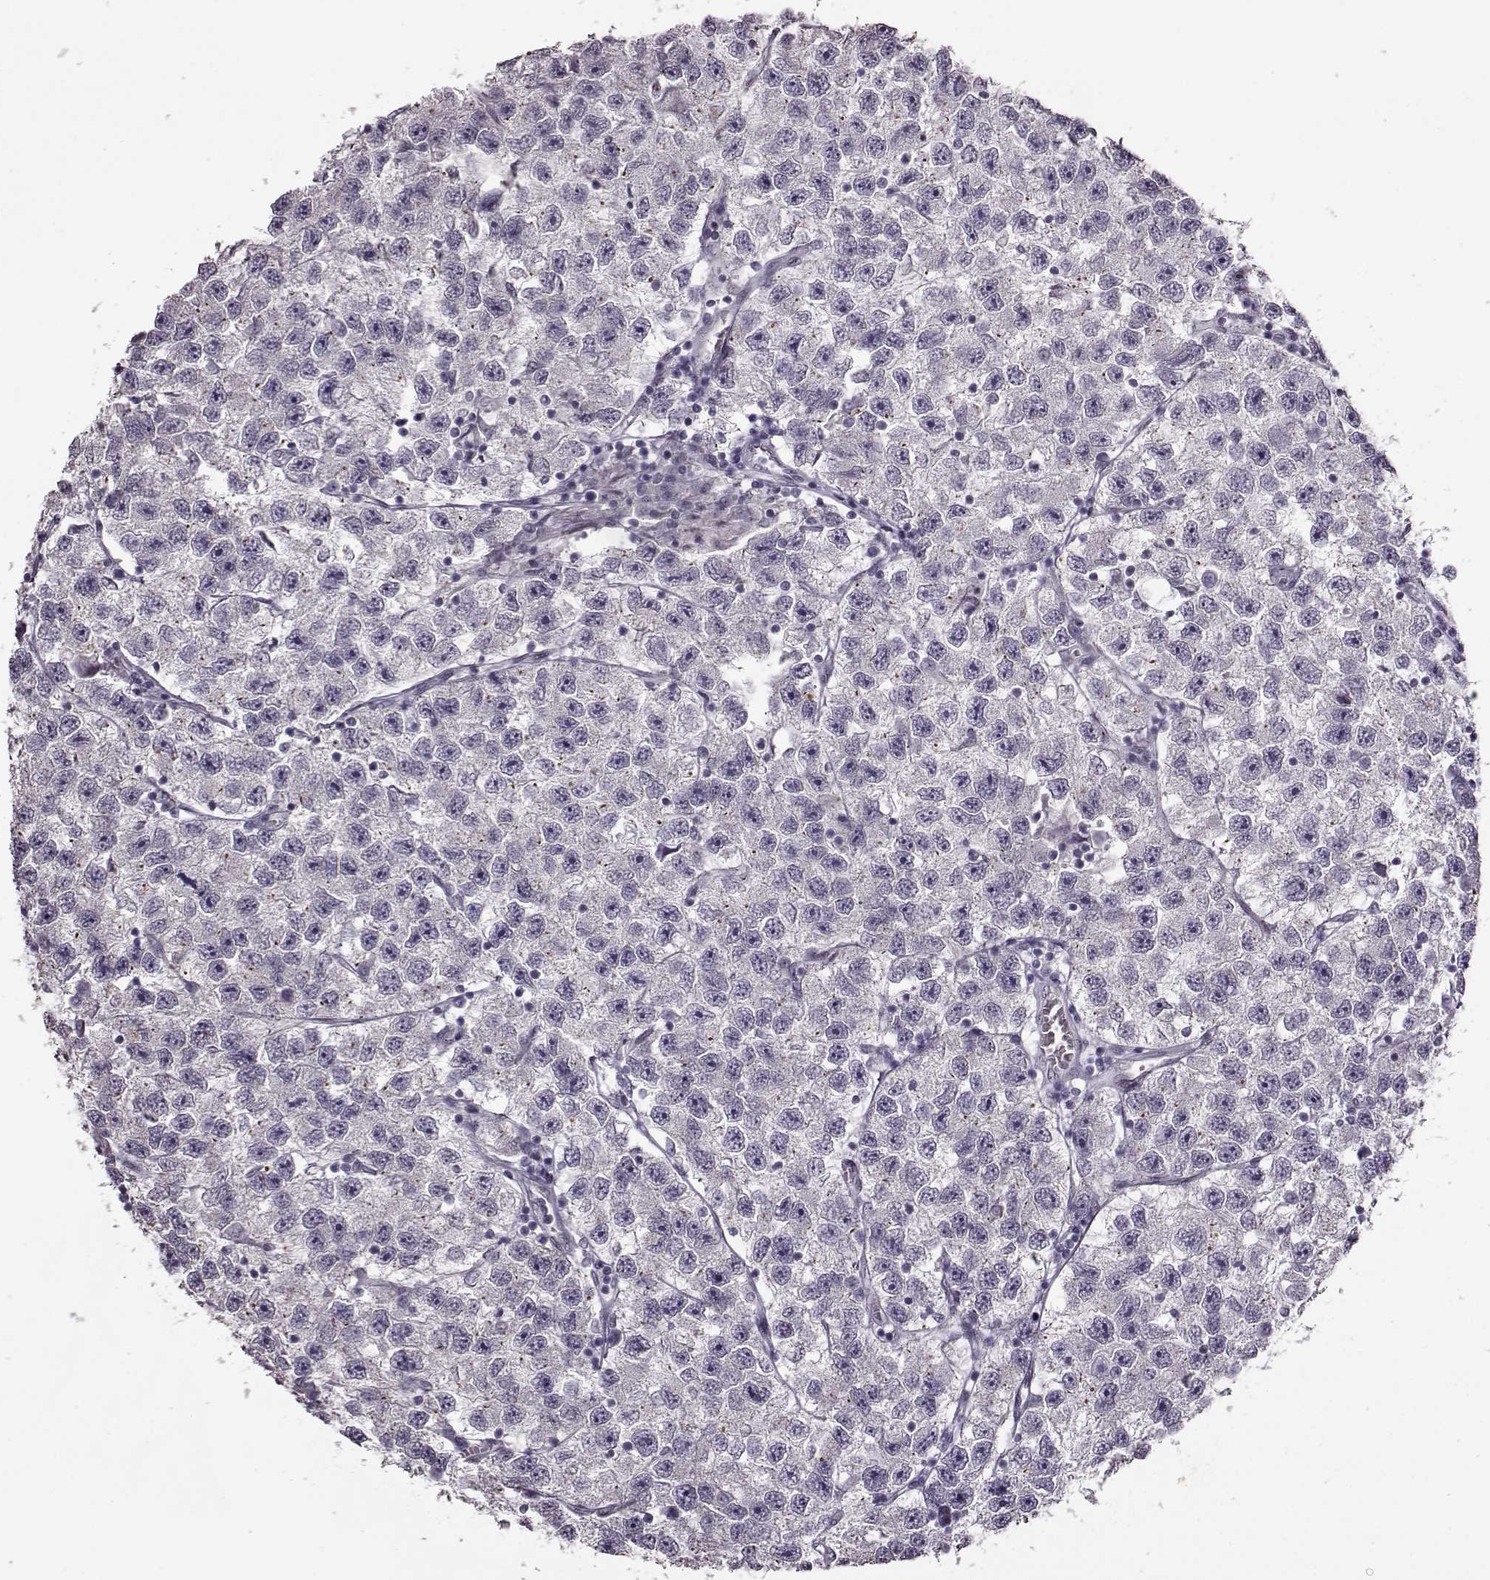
{"staining": {"intensity": "negative", "quantity": "none", "location": "none"}, "tissue": "testis cancer", "cell_type": "Tumor cells", "image_type": "cancer", "snomed": [{"axis": "morphology", "description": "Seminoma, NOS"}, {"axis": "topography", "description": "Testis"}], "caption": "IHC micrograph of human seminoma (testis) stained for a protein (brown), which reveals no staining in tumor cells.", "gene": "STX1B", "patient": {"sex": "male", "age": 26}}